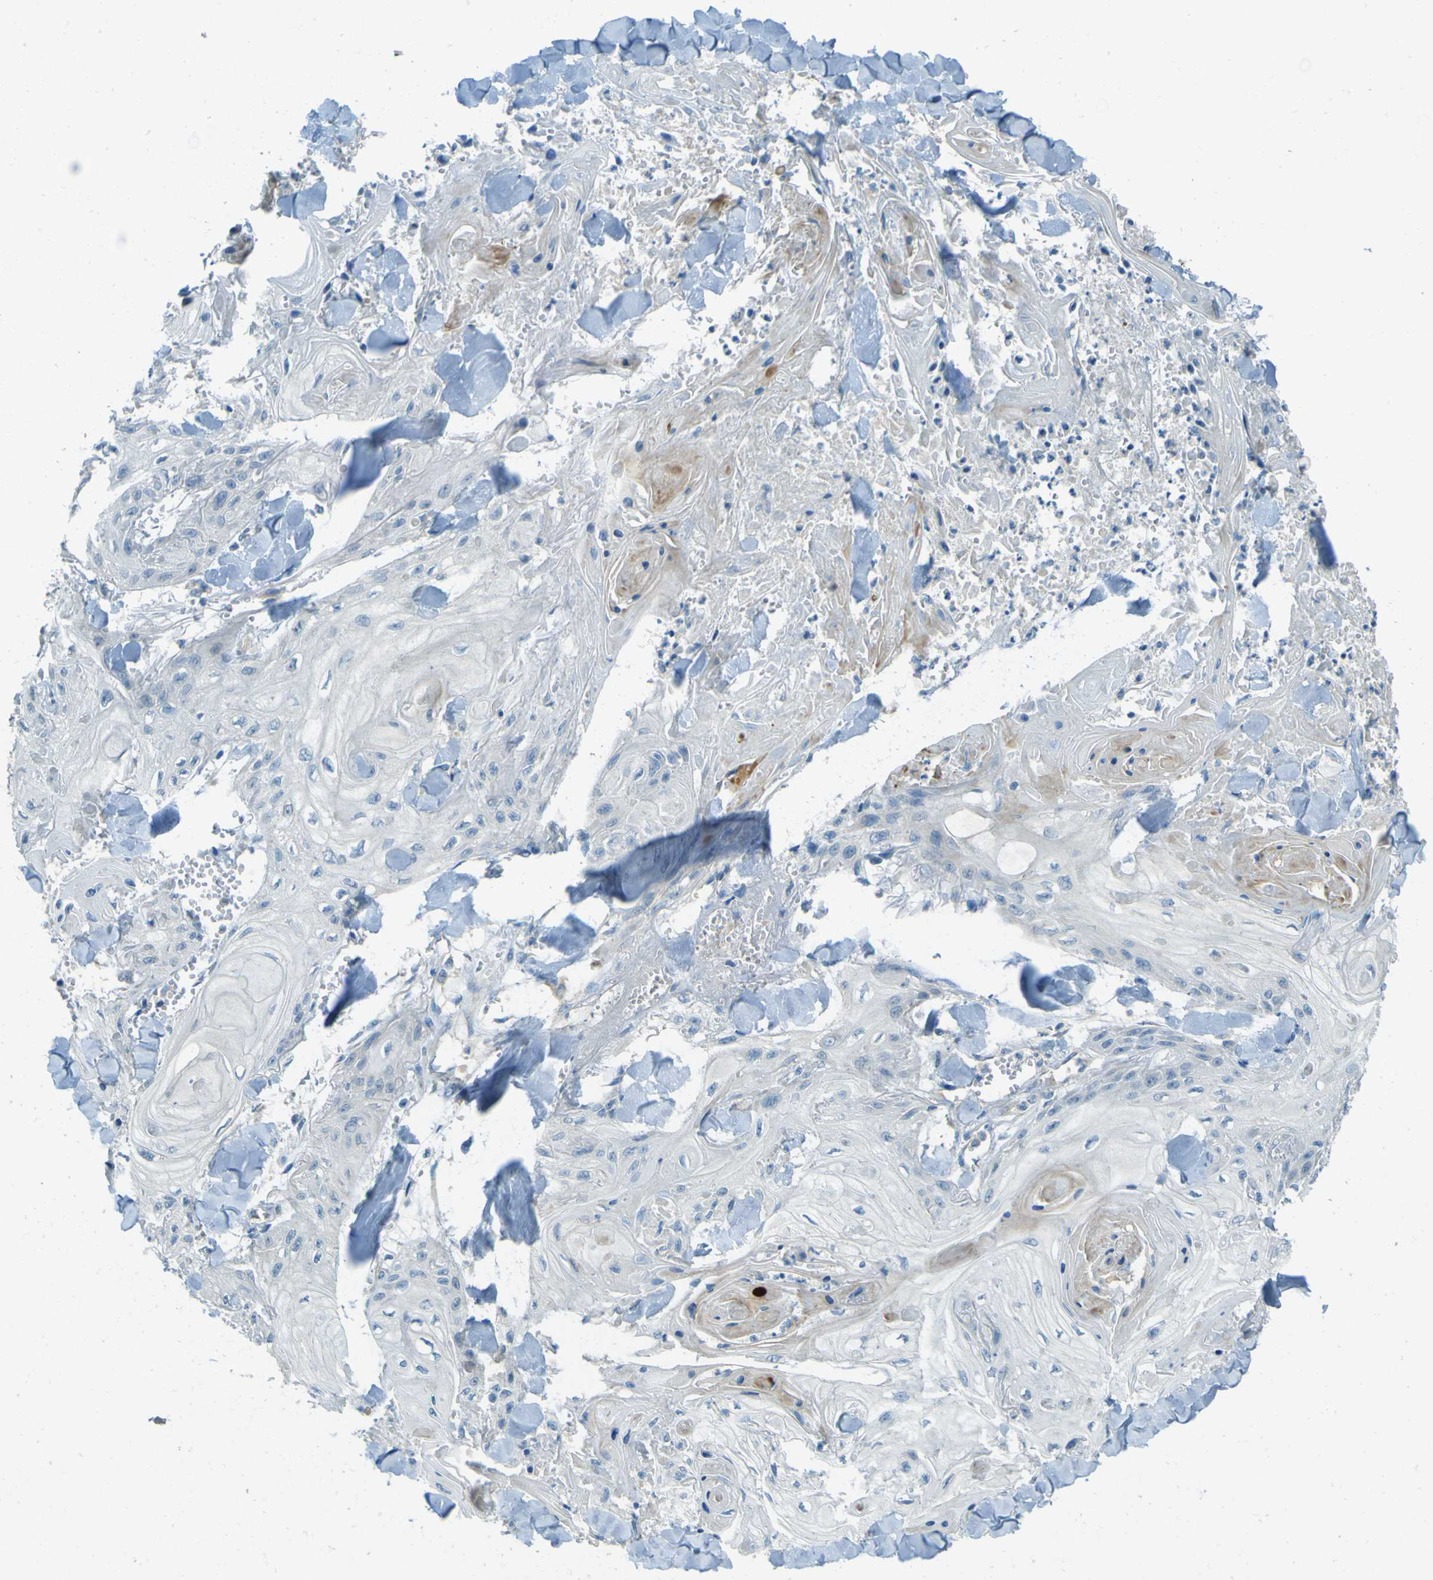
{"staining": {"intensity": "negative", "quantity": "none", "location": "none"}, "tissue": "skin cancer", "cell_type": "Tumor cells", "image_type": "cancer", "snomed": [{"axis": "morphology", "description": "Squamous cell carcinoma, NOS"}, {"axis": "topography", "description": "Skin"}], "caption": "Immunohistochemical staining of skin cancer (squamous cell carcinoma) demonstrates no significant positivity in tumor cells. (Stains: DAB (3,3'-diaminobenzidine) IHC with hematoxylin counter stain, Microscopy: brightfield microscopy at high magnification).", "gene": "FKTN", "patient": {"sex": "male", "age": 74}}